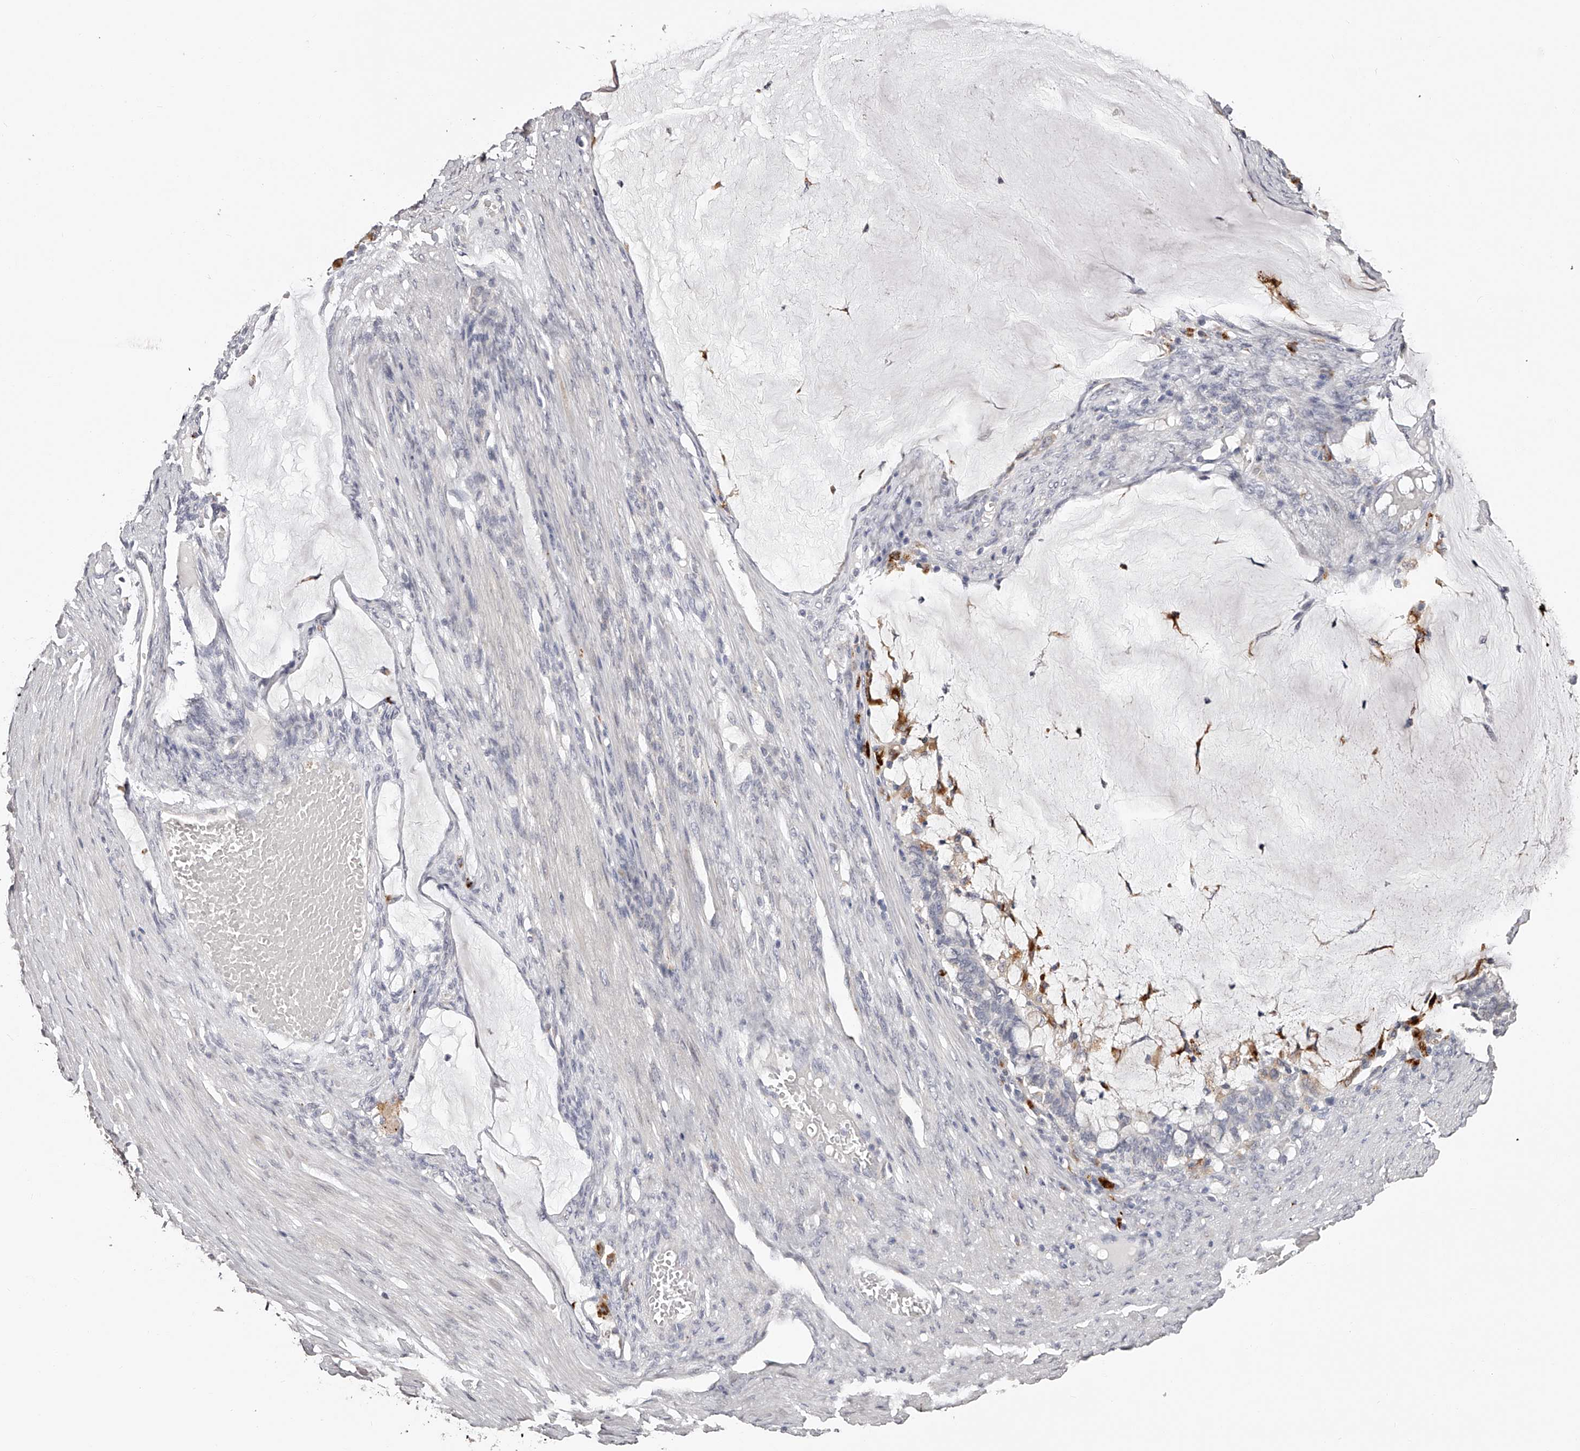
{"staining": {"intensity": "moderate", "quantity": "<25%", "location": "cytoplasmic/membranous"}, "tissue": "ovarian cancer", "cell_type": "Tumor cells", "image_type": "cancer", "snomed": [{"axis": "morphology", "description": "Cystadenocarcinoma, mucinous, NOS"}, {"axis": "topography", "description": "Ovary"}], "caption": "Ovarian cancer (mucinous cystadenocarcinoma) stained for a protein displays moderate cytoplasmic/membranous positivity in tumor cells.", "gene": "SLC35D3", "patient": {"sex": "female", "age": 61}}